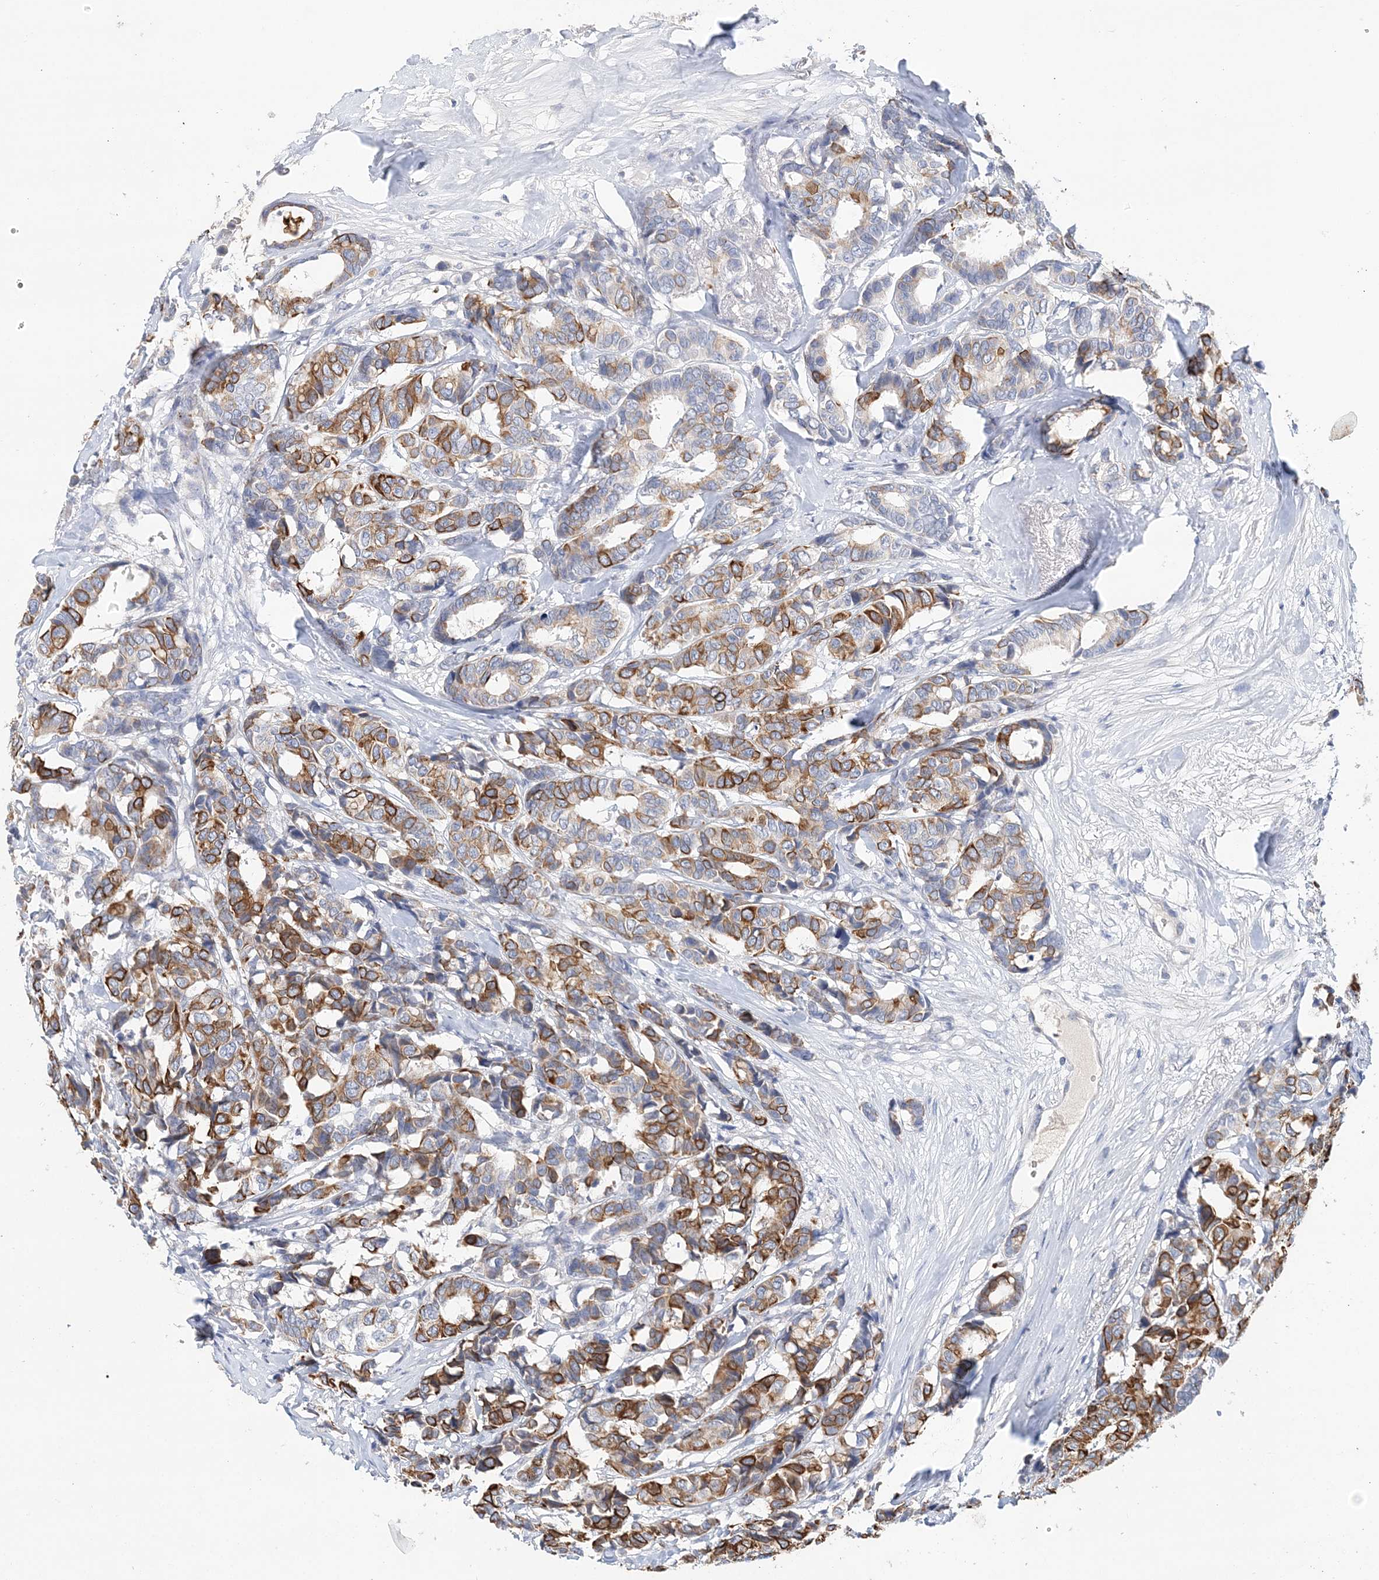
{"staining": {"intensity": "moderate", "quantity": "25%-75%", "location": "cytoplasmic/membranous"}, "tissue": "breast cancer", "cell_type": "Tumor cells", "image_type": "cancer", "snomed": [{"axis": "morphology", "description": "Duct carcinoma"}, {"axis": "topography", "description": "Breast"}], "caption": "Immunohistochemistry (DAB (3,3'-diaminobenzidine)) staining of intraductal carcinoma (breast) reveals moderate cytoplasmic/membranous protein expression in approximately 25%-75% of tumor cells.", "gene": "LRRIQ4", "patient": {"sex": "female", "age": 87}}